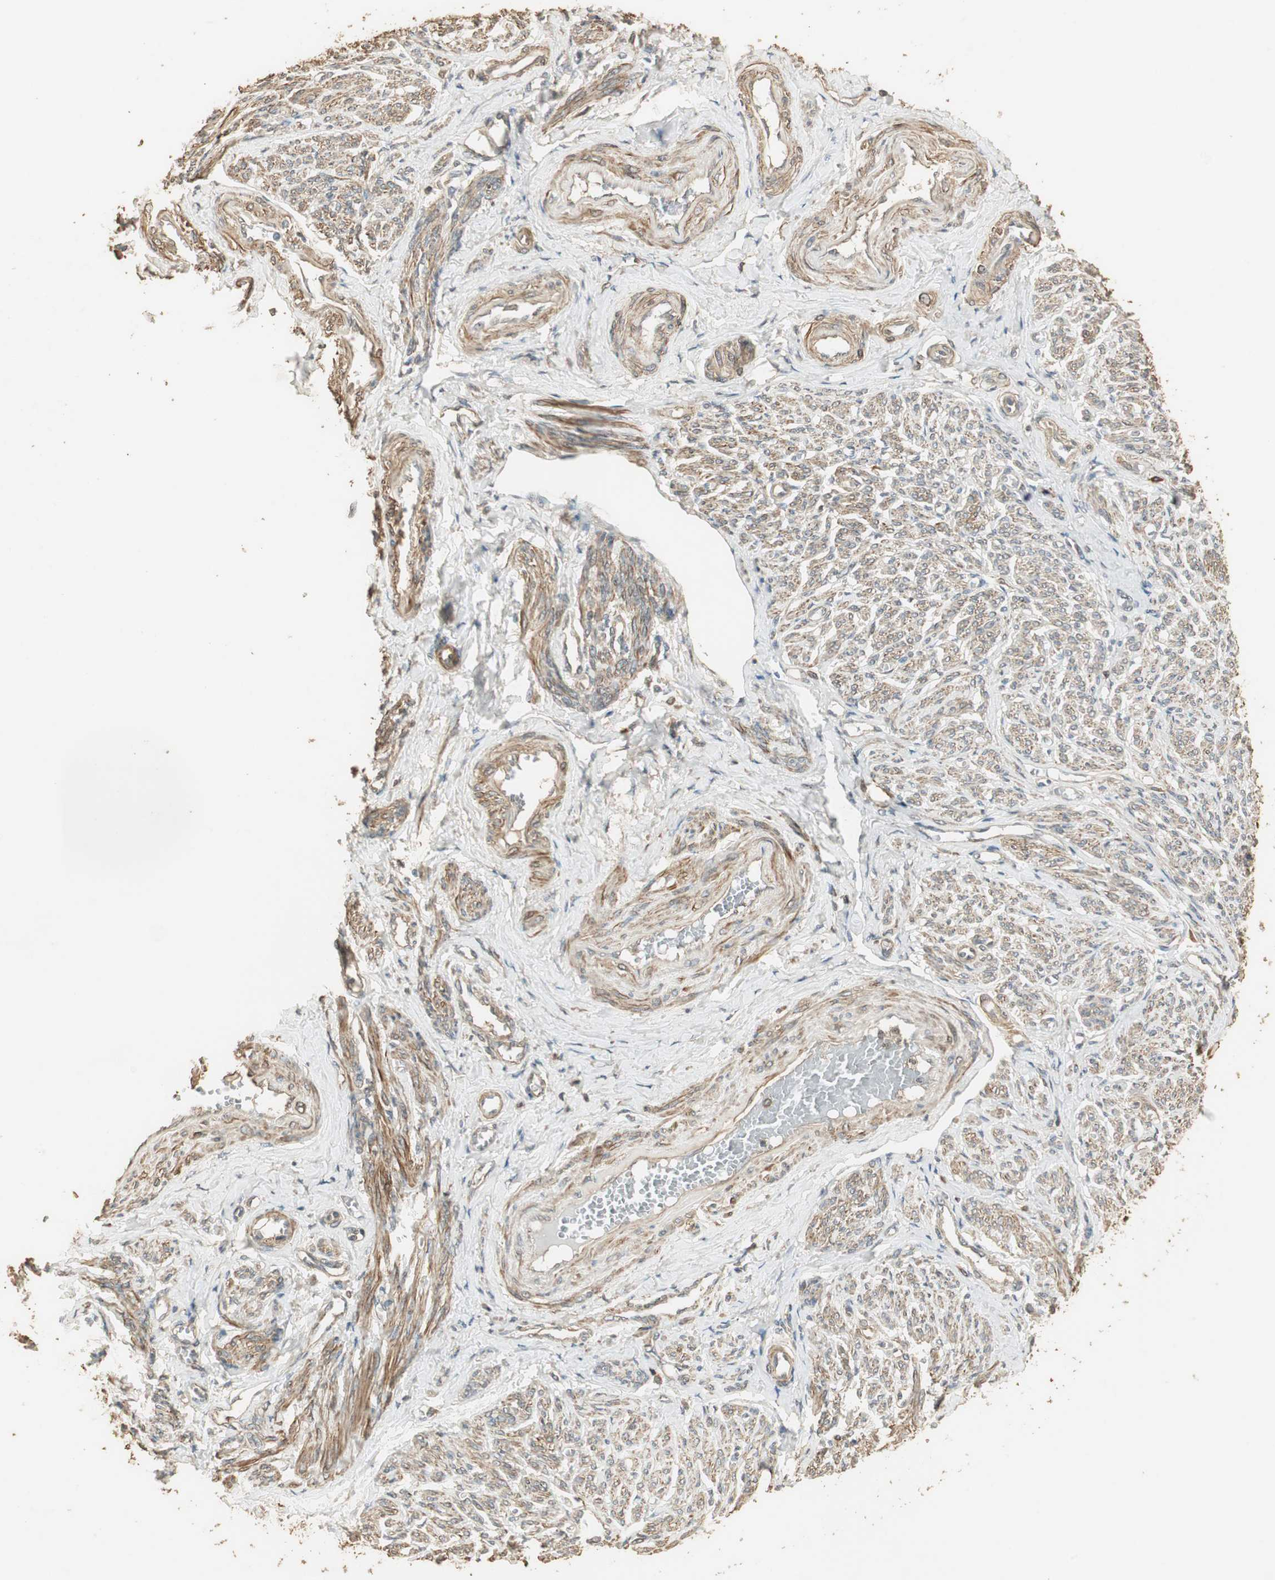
{"staining": {"intensity": "strong", "quantity": ">75%", "location": "cytoplasmic/membranous"}, "tissue": "smooth muscle", "cell_type": "Smooth muscle cells", "image_type": "normal", "snomed": [{"axis": "morphology", "description": "Normal tissue, NOS"}, {"axis": "topography", "description": "Smooth muscle"}], "caption": "Immunohistochemistry photomicrograph of normal smooth muscle: human smooth muscle stained using immunohistochemistry (IHC) displays high levels of strong protein expression localized specifically in the cytoplasmic/membranous of smooth muscle cells, appearing as a cytoplasmic/membranous brown color.", "gene": "USP2", "patient": {"sex": "female", "age": 65}}